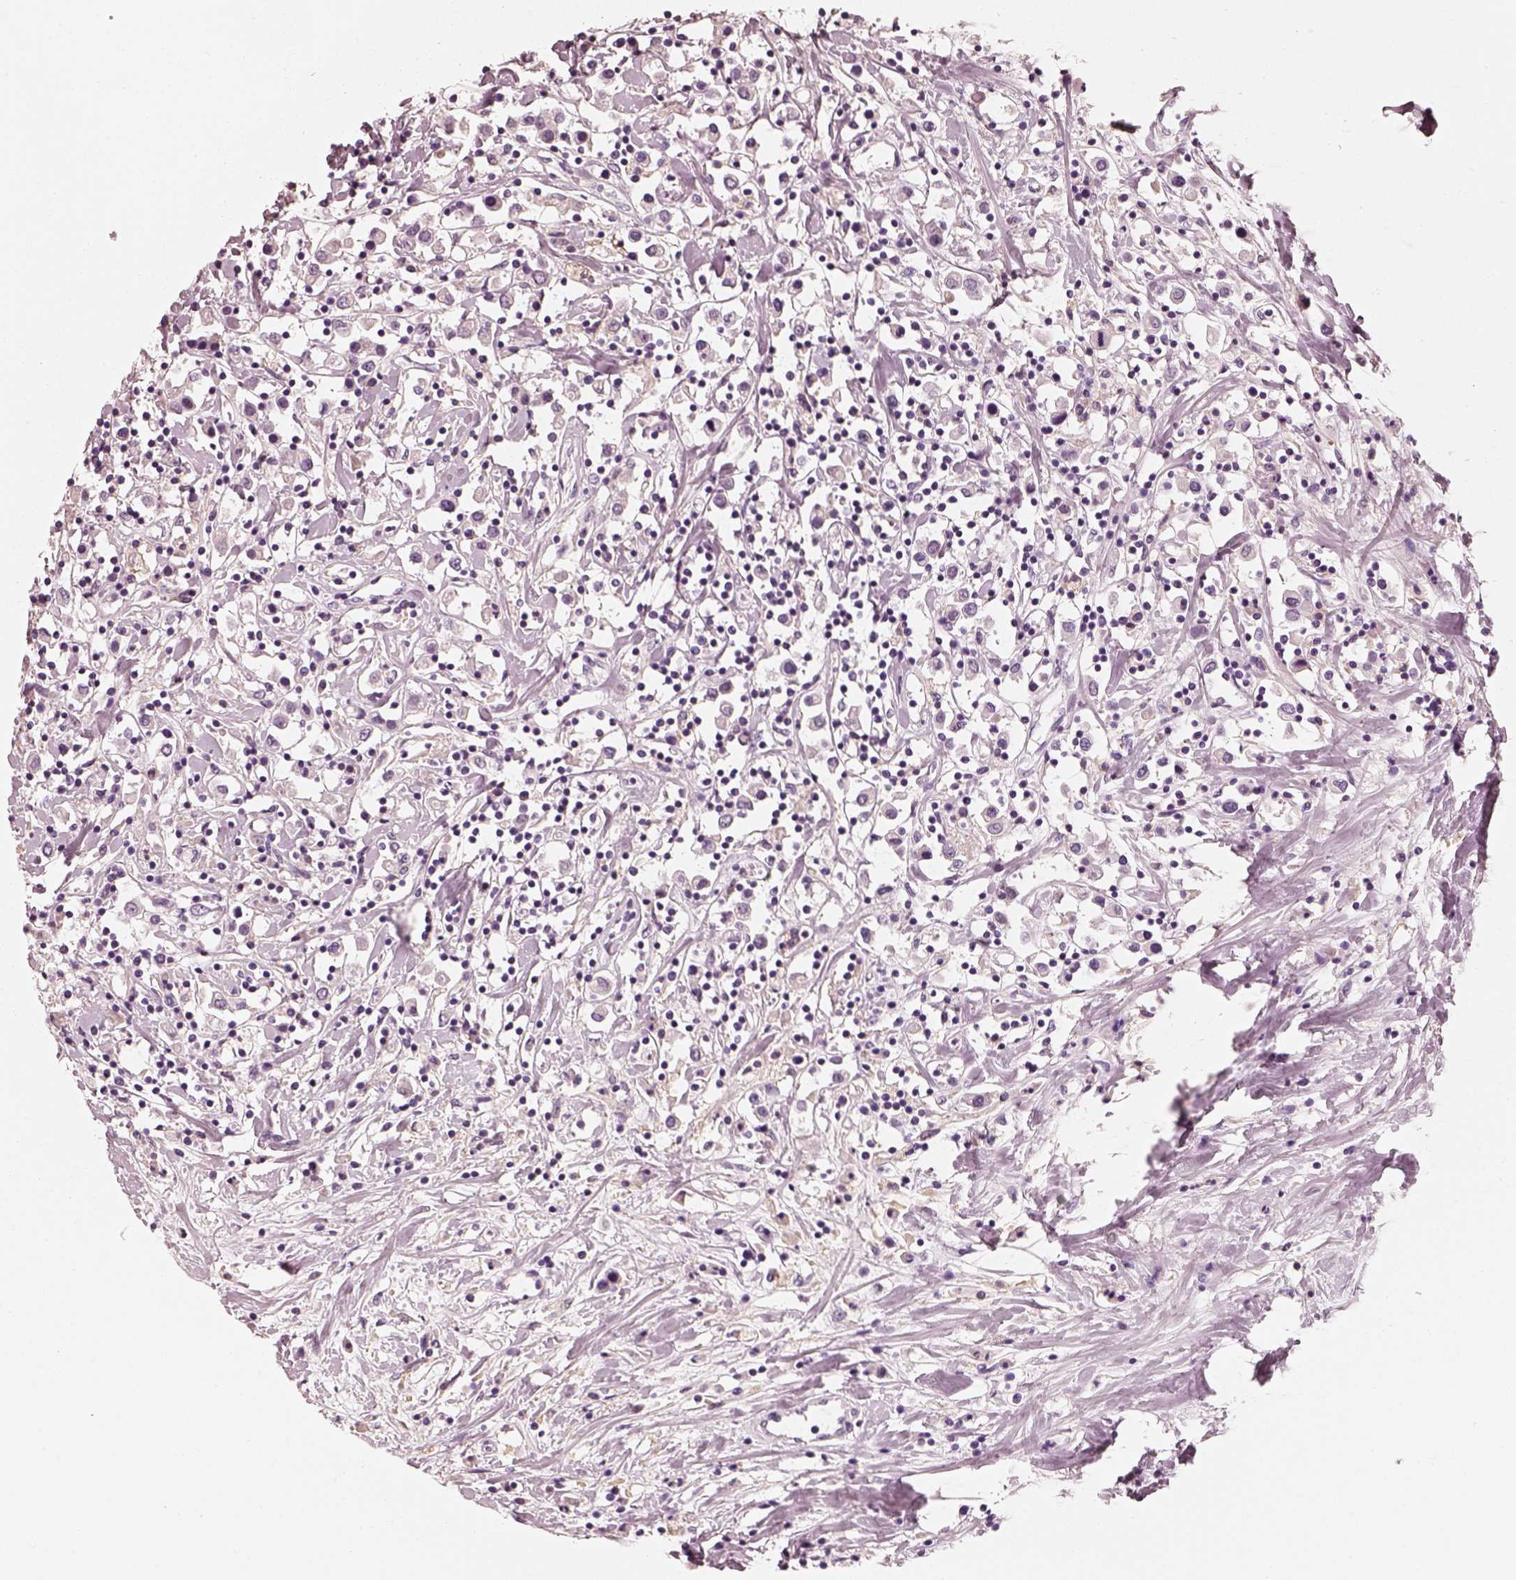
{"staining": {"intensity": "negative", "quantity": "none", "location": "none"}, "tissue": "breast cancer", "cell_type": "Tumor cells", "image_type": "cancer", "snomed": [{"axis": "morphology", "description": "Duct carcinoma"}, {"axis": "topography", "description": "Breast"}], "caption": "Immunohistochemistry image of breast cancer (intraductal carcinoma) stained for a protein (brown), which reveals no expression in tumor cells.", "gene": "RS1", "patient": {"sex": "female", "age": 61}}